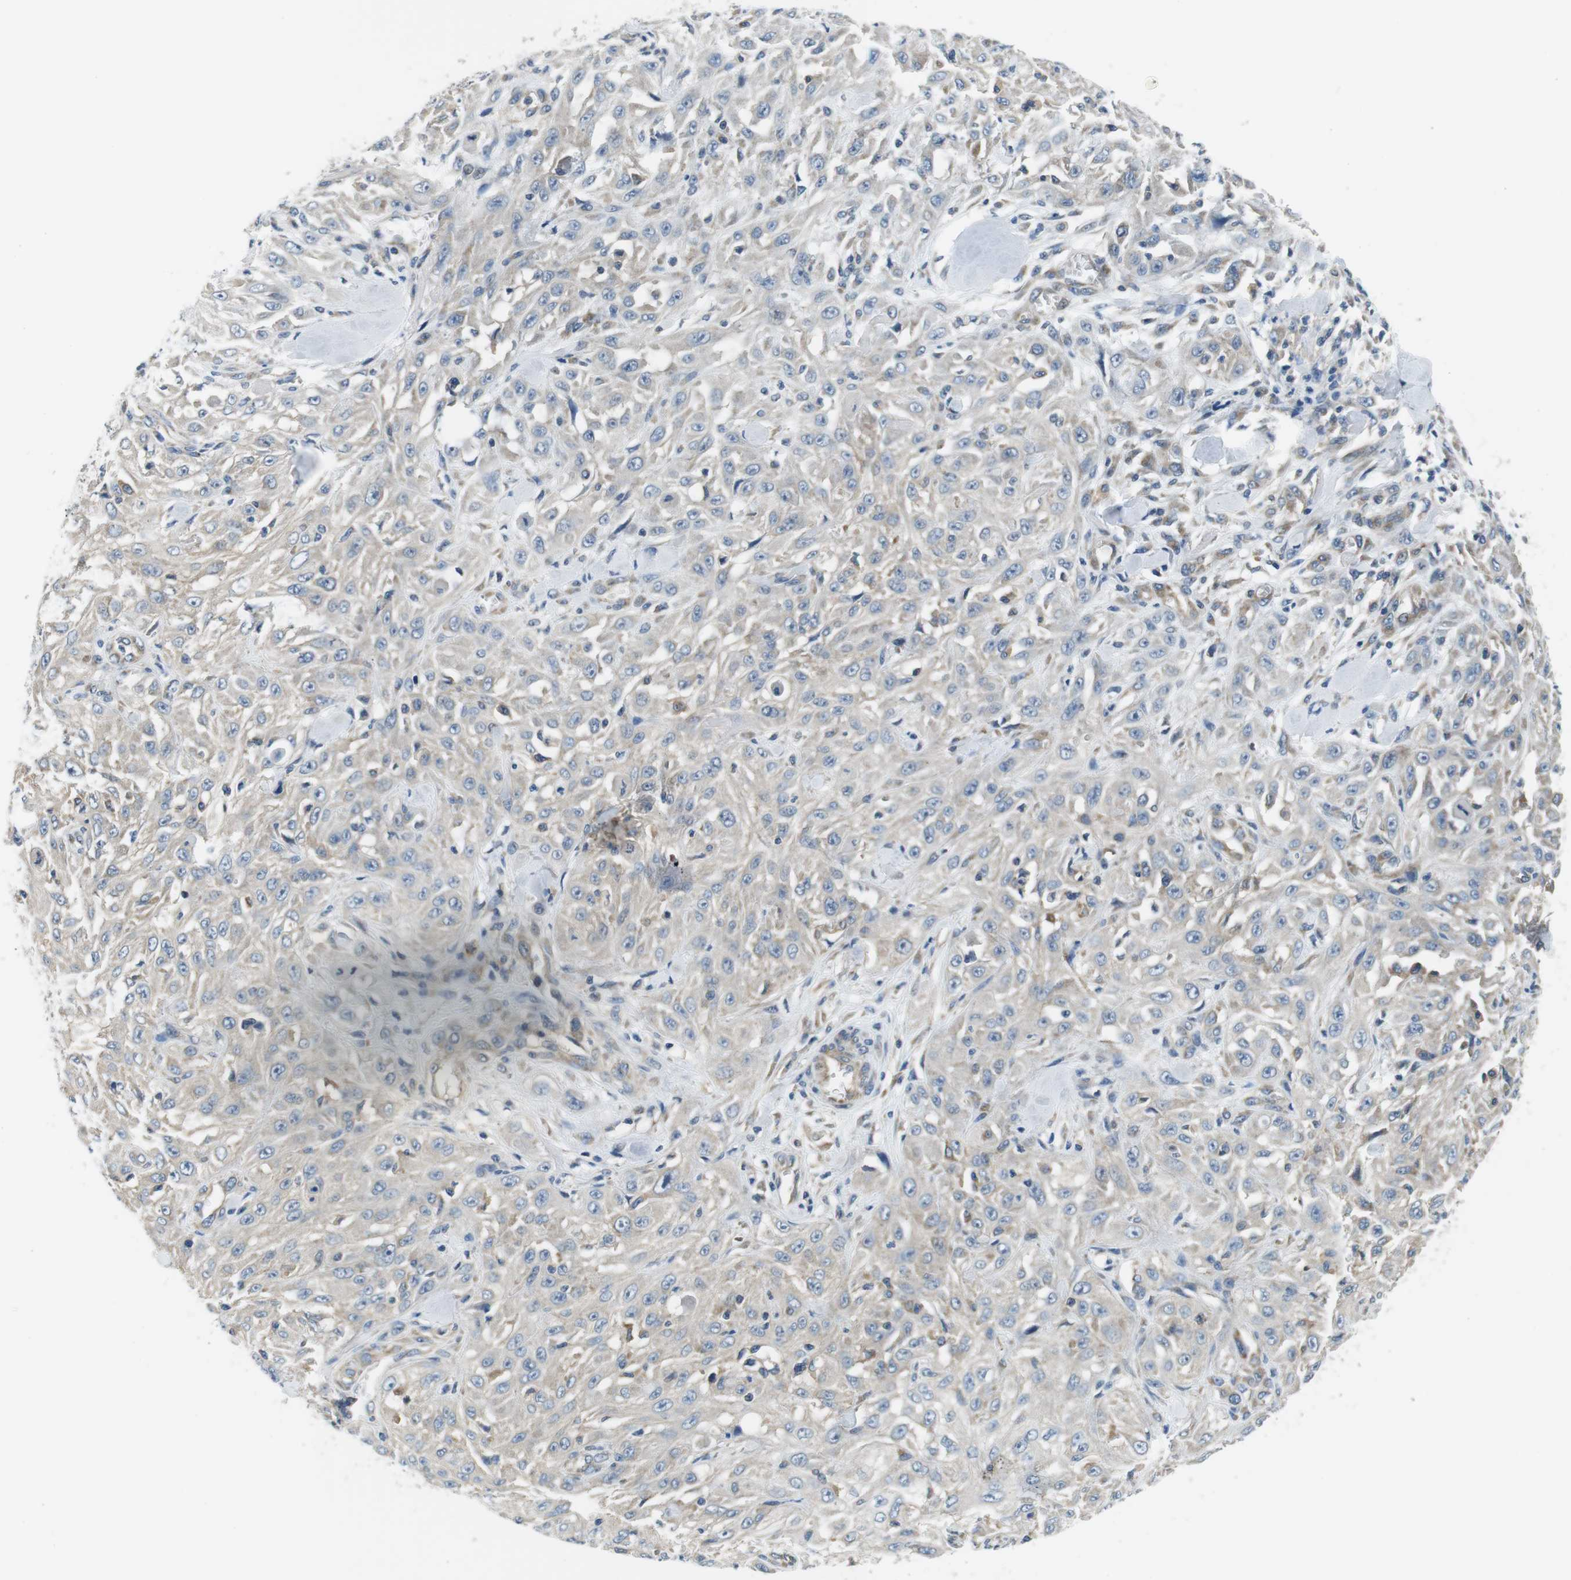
{"staining": {"intensity": "weak", "quantity": "<25%", "location": "cytoplasmic/membranous"}, "tissue": "skin cancer", "cell_type": "Tumor cells", "image_type": "cancer", "snomed": [{"axis": "morphology", "description": "Squamous cell carcinoma, NOS"}, {"axis": "morphology", "description": "Squamous cell carcinoma, metastatic, NOS"}, {"axis": "topography", "description": "Skin"}, {"axis": "topography", "description": "Lymph node"}], "caption": "The photomicrograph reveals no staining of tumor cells in skin cancer. (DAB IHC visualized using brightfield microscopy, high magnification).", "gene": "EIF2B5", "patient": {"sex": "male", "age": 75}}